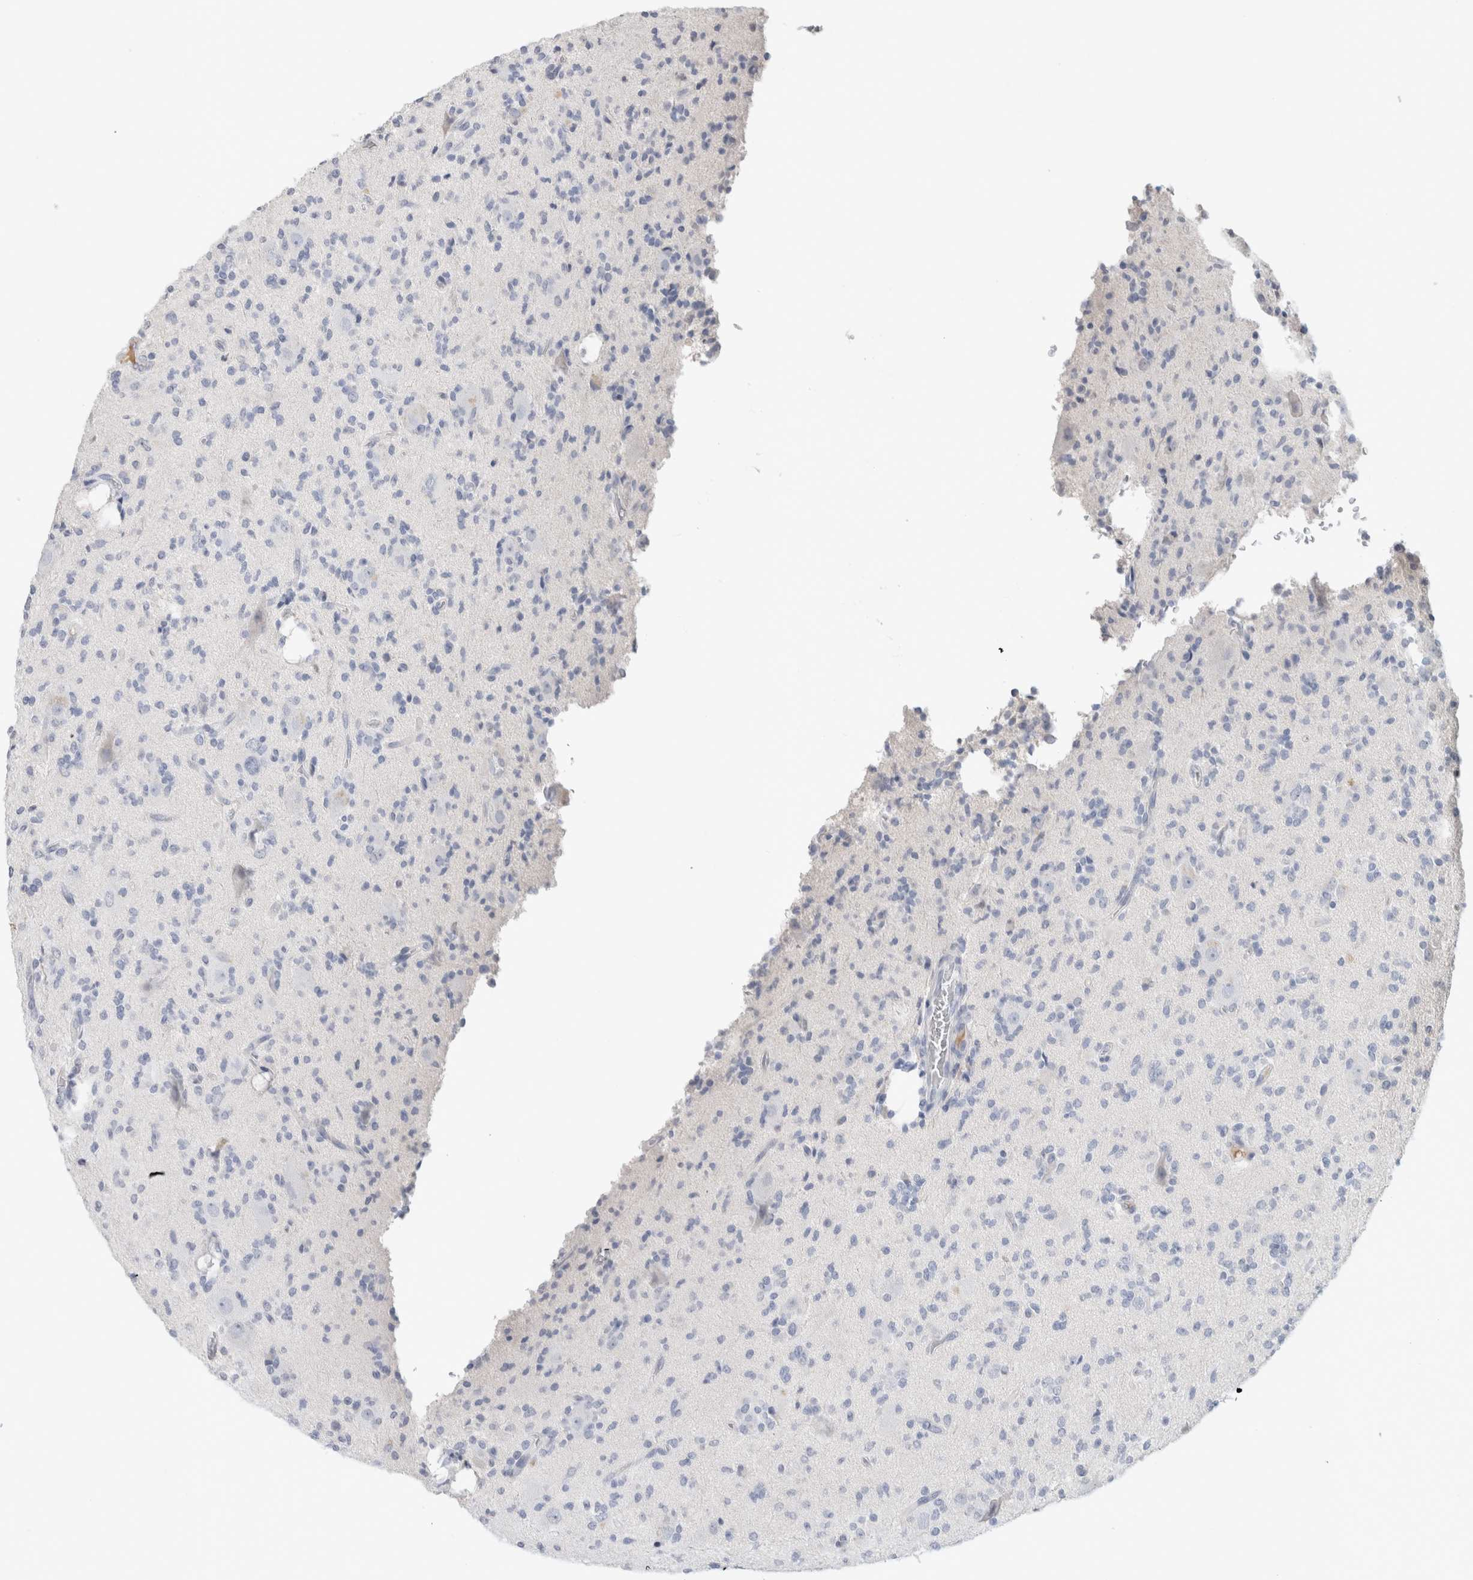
{"staining": {"intensity": "negative", "quantity": "none", "location": "none"}, "tissue": "glioma", "cell_type": "Tumor cells", "image_type": "cancer", "snomed": [{"axis": "morphology", "description": "Glioma, malignant, High grade"}, {"axis": "topography", "description": "Brain"}], "caption": "Glioma stained for a protein using IHC demonstrates no staining tumor cells.", "gene": "SCGB1A1", "patient": {"sex": "male", "age": 34}}